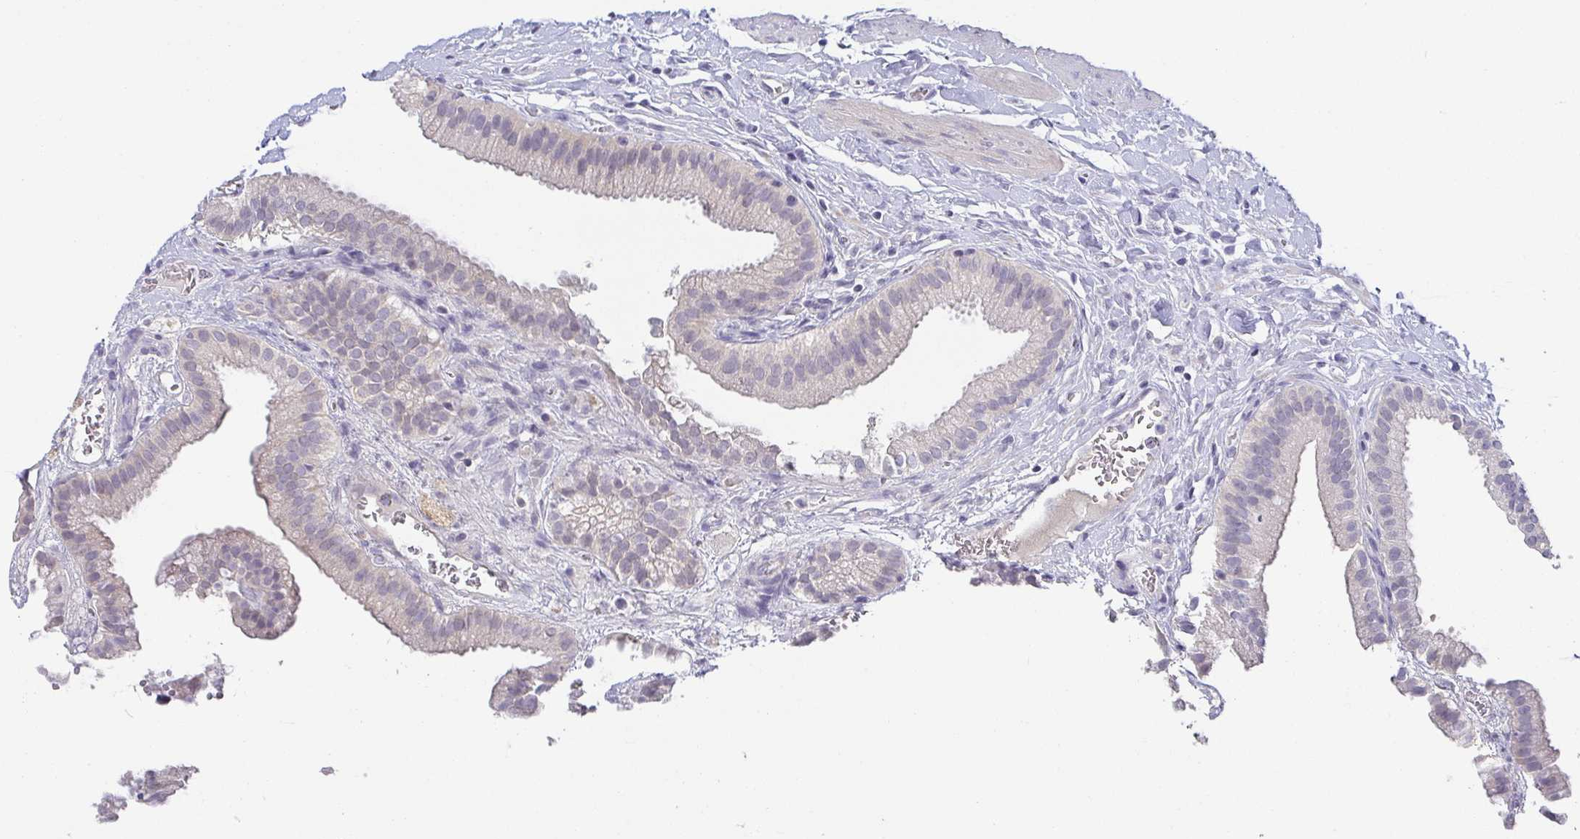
{"staining": {"intensity": "negative", "quantity": "none", "location": "none"}, "tissue": "gallbladder", "cell_type": "Glandular cells", "image_type": "normal", "snomed": [{"axis": "morphology", "description": "Normal tissue, NOS"}, {"axis": "topography", "description": "Gallbladder"}], "caption": "Immunohistochemistry photomicrograph of normal gallbladder stained for a protein (brown), which shows no expression in glandular cells.", "gene": "RNASE7", "patient": {"sex": "female", "age": 63}}